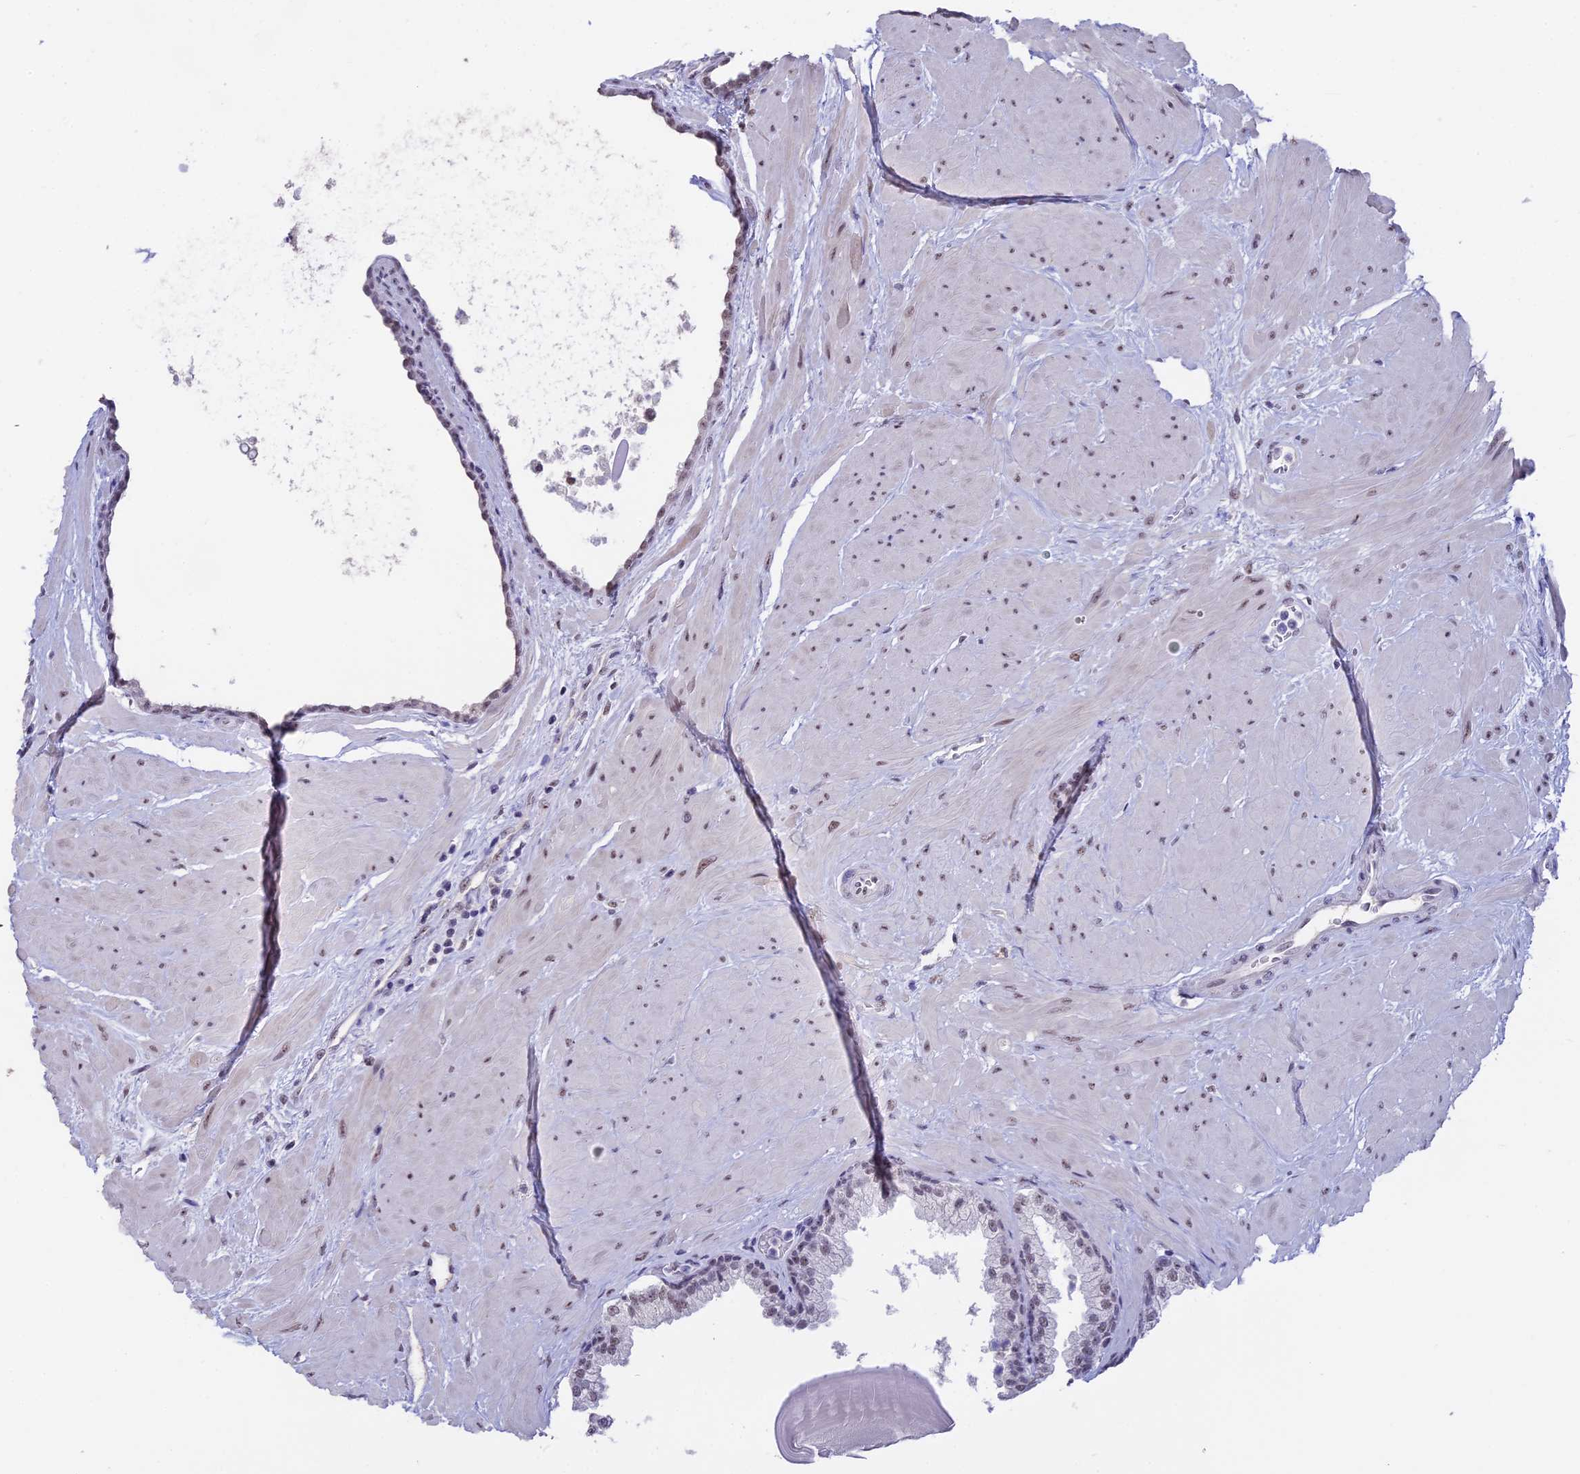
{"staining": {"intensity": "weak", "quantity": "<25%", "location": "nuclear"}, "tissue": "prostate", "cell_type": "Glandular cells", "image_type": "normal", "snomed": [{"axis": "morphology", "description": "Normal tissue, NOS"}, {"axis": "topography", "description": "Prostate"}], "caption": "IHC image of benign human prostate stained for a protein (brown), which exhibits no positivity in glandular cells.", "gene": "SETD2", "patient": {"sex": "male", "age": 48}}